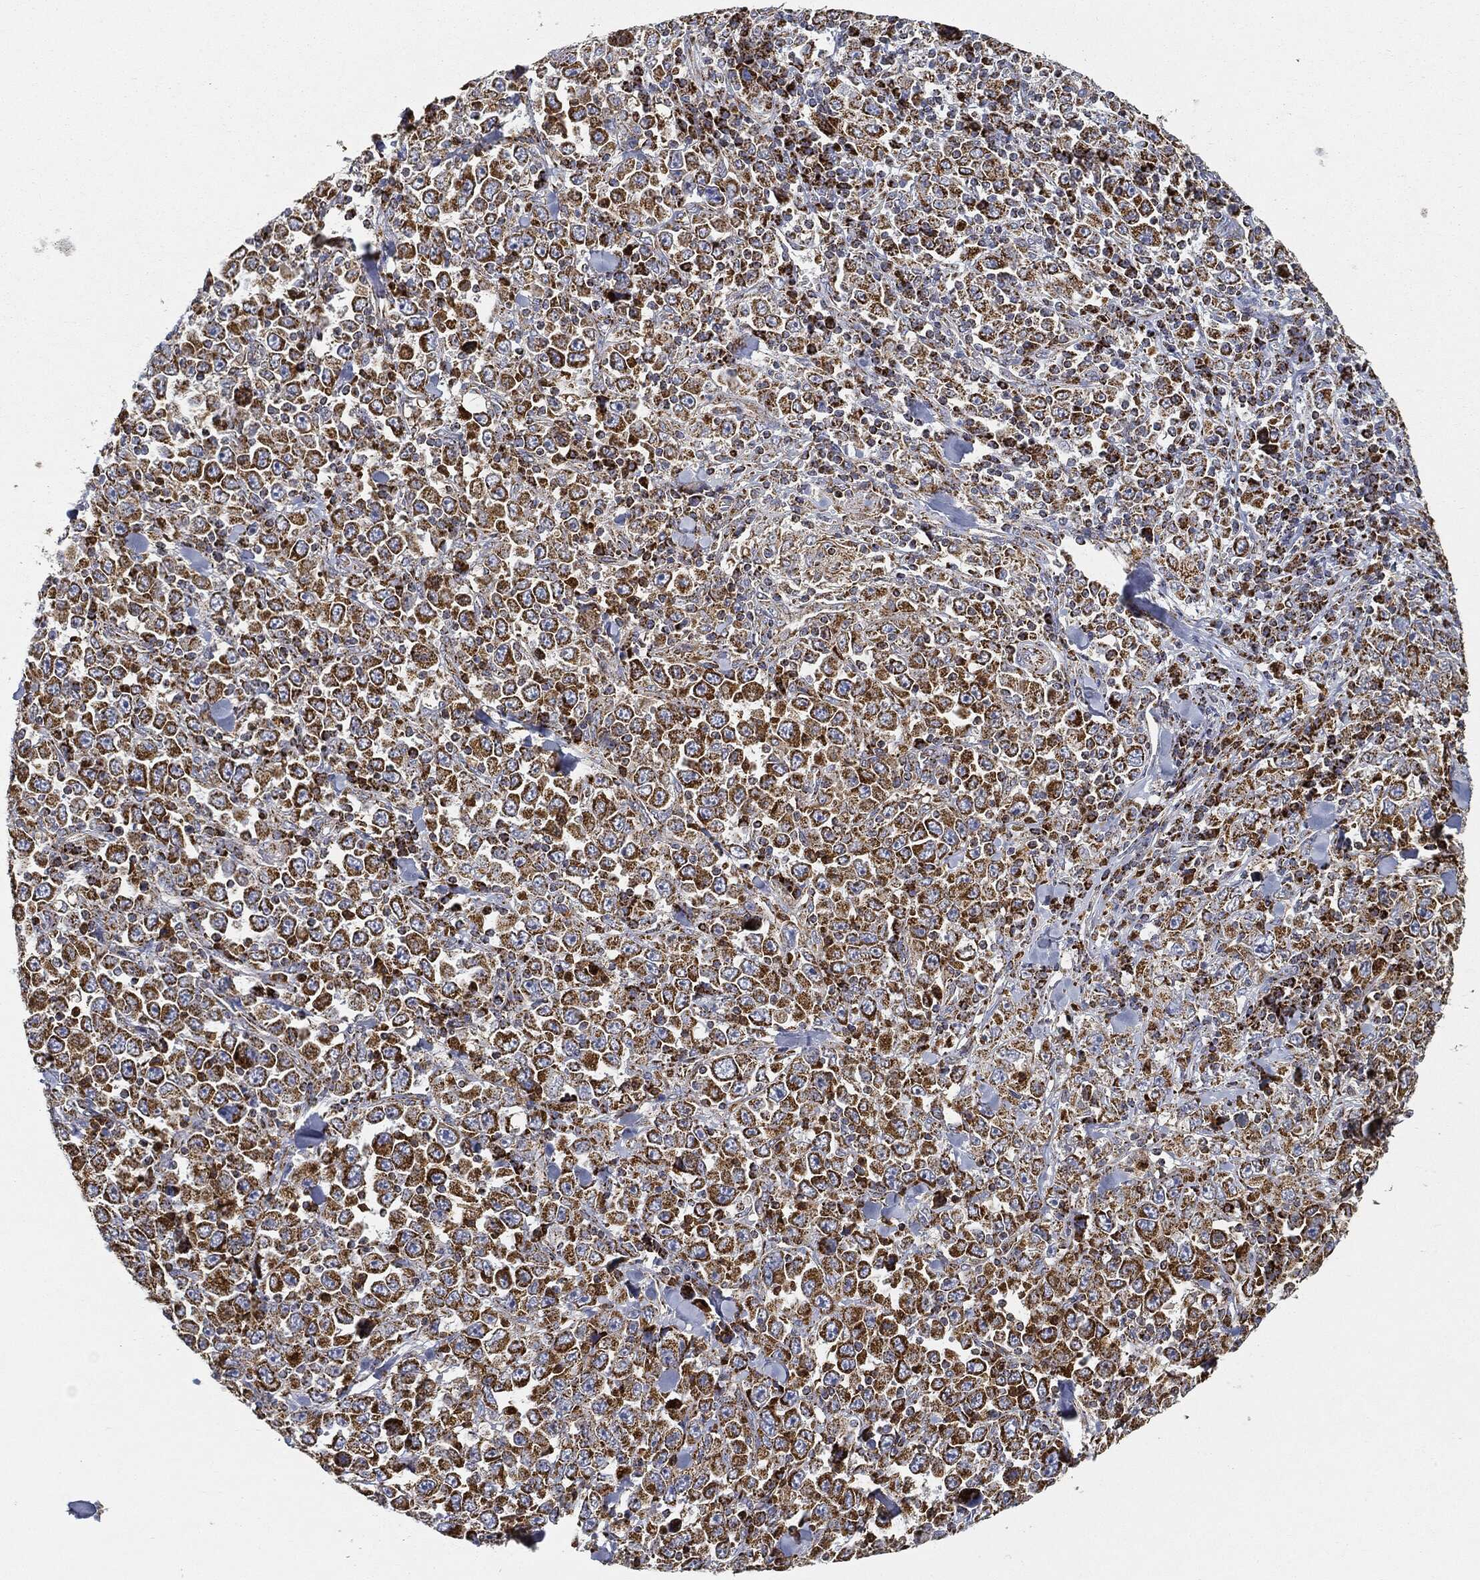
{"staining": {"intensity": "strong", "quantity": ">75%", "location": "cytoplasmic/membranous"}, "tissue": "stomach cancer", "cell_type": "Tumor cells", "image_type": "cancer", "snomed": [{"axis": "morphology", "description": "Normal tissue, NOS"}, {"axis": "morphology", "description": "Adenocarcinoma, NOS"}, {"axis": "topography", "description": "Stomach, upper"}, {"axis": "topography", "description": "Stomach"}], "caption": "The photomicrograph displays staining of adenocarcinoma (stomach), revealing strong cytoplasmic/membranous protein staining (brown color) within tumor cells.", "gene": "CAPN15", "patient": {"sex": "male", "age": 59}}